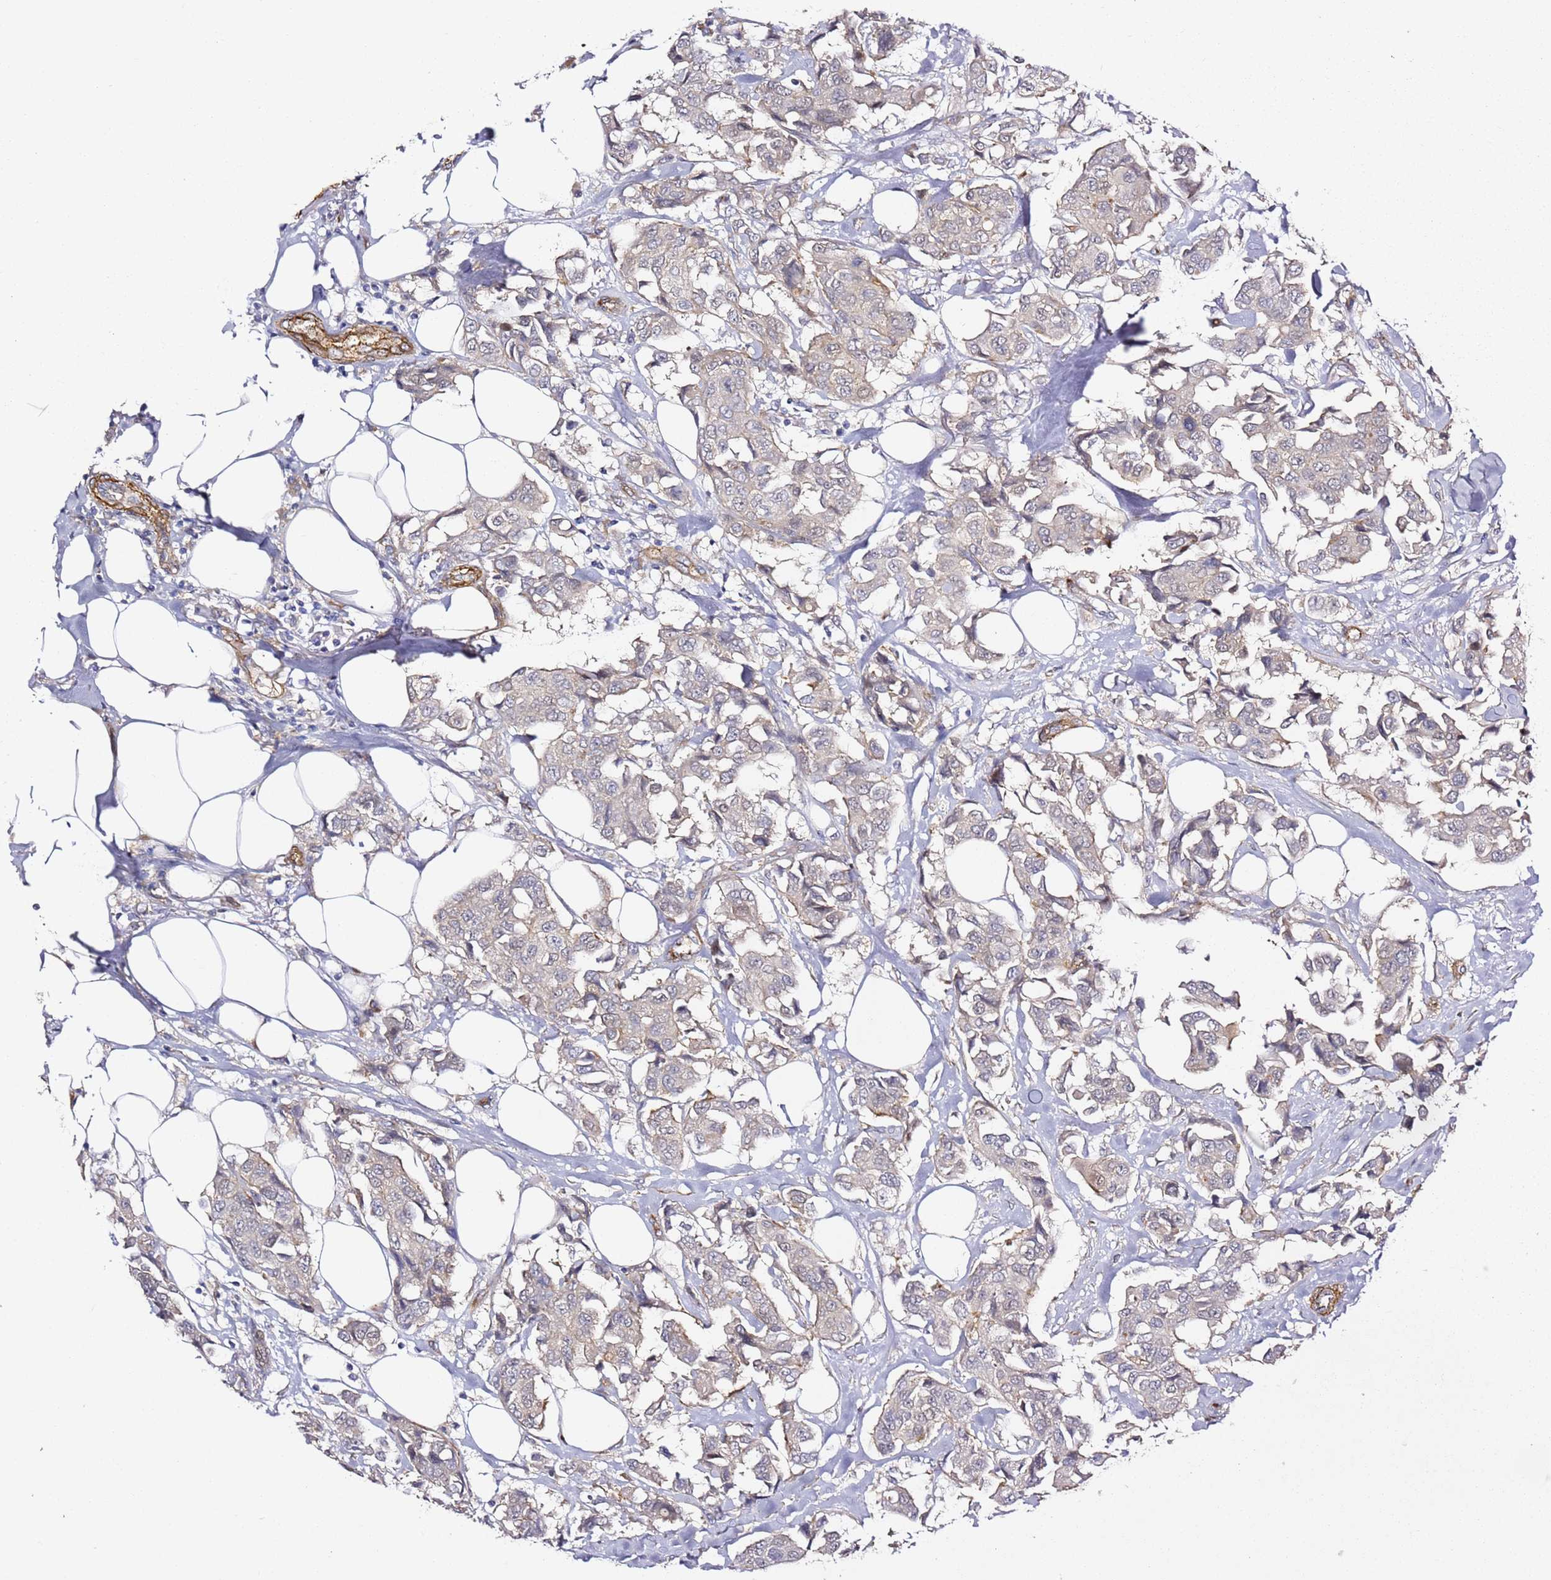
{"staining": {"intensity": "moderate", "quantity": "<25%", "location": "cytoplasmic/membranous"}, "tissue": "breast cancer", "cell_type": "Tumor cells", "image_type": "cancer", "snomed": [{"axis": "morphology", "description": "Duct carcinoma"}, {"axis": "topography", "description": "Breast"}], "caption": "IHC photomicrograph of breast cancer (infiltrating ductal carcinoma) stained for a protein (brown), which displays low levels of moderate cytoplasmic/membranous staining in about <25% of tumor cells.", "gene": "EPS8L1", "patient": {"sex": "female", "age": 80}}